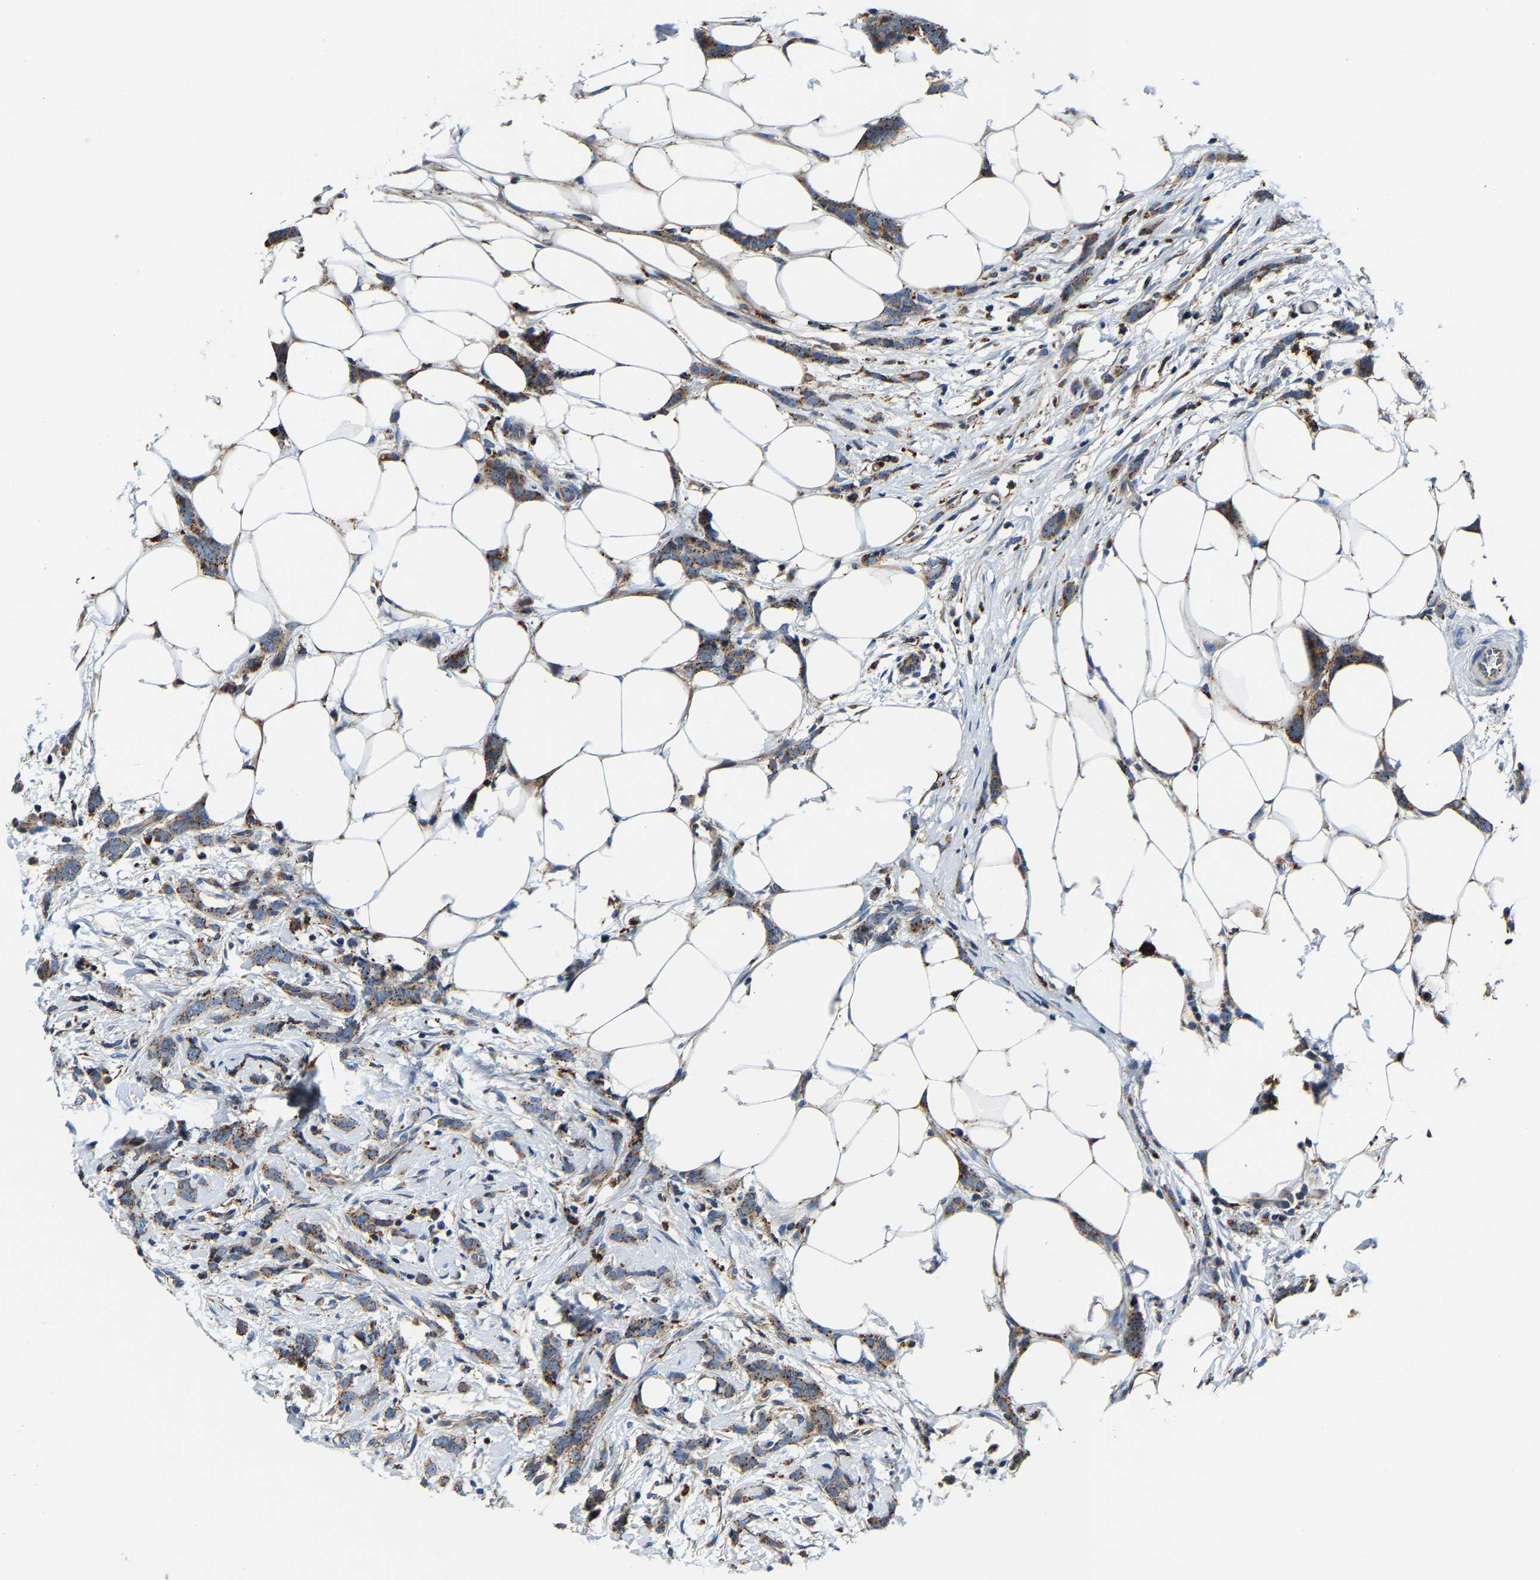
{"staining": {"intensity": "moderate", "quantity": ">75%", "location": "cytoplasmic/membranous"}, "tissue": "breast cancer", "cell_type": "Tumor cells", "image_type": "cancer", "snomed": [{"axis": "morphology", "description": "Lobular carcinoma"}, {"axis": "topography", "description": "Skin"}, {"axis": "topography", "description": "Breast"}], "caption": "An image of human lobular carcinoma (breast) stained for a protein displays moderate cytoplasmic/membranous brown staining in tumor cells.", "gene": "DPP7", "patient": {"sex": "female", "age": 46}}